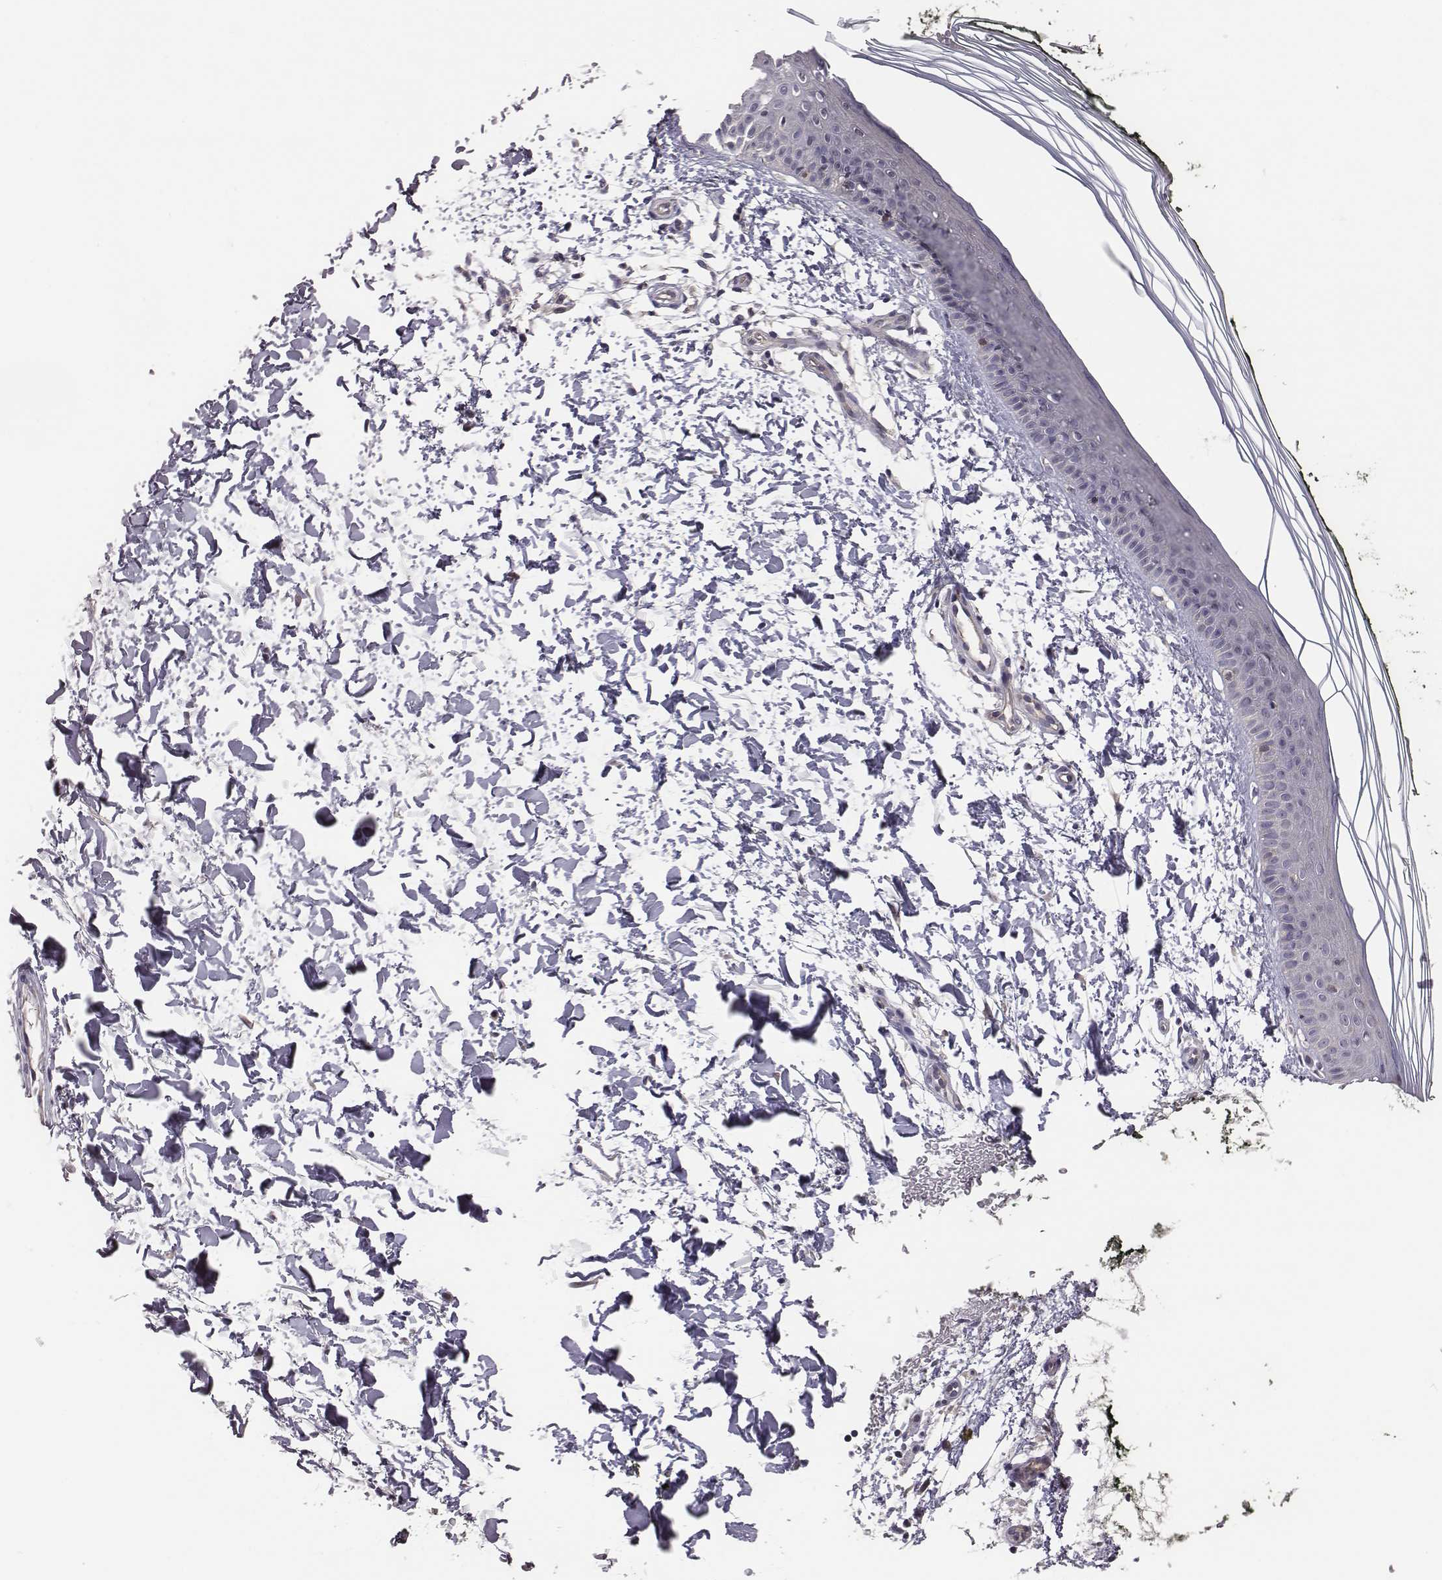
{"staining": {"intensity": "negative", "quantity": "none", "location": "none"}, "tissue": "skin", "cell_type": "Fibroblasts", "image_type": "normal", "snomed": [{"axis": "morphology", "description": "Normal tissue, NOS"}, {"axis": "topography", "description": "Skin"}], "caption": "IHC of unremarkable skin demonstrates no positivity in fibroblasts.", "gene": "SMURF2", "patient": {"sex": "female", "age": 62}}